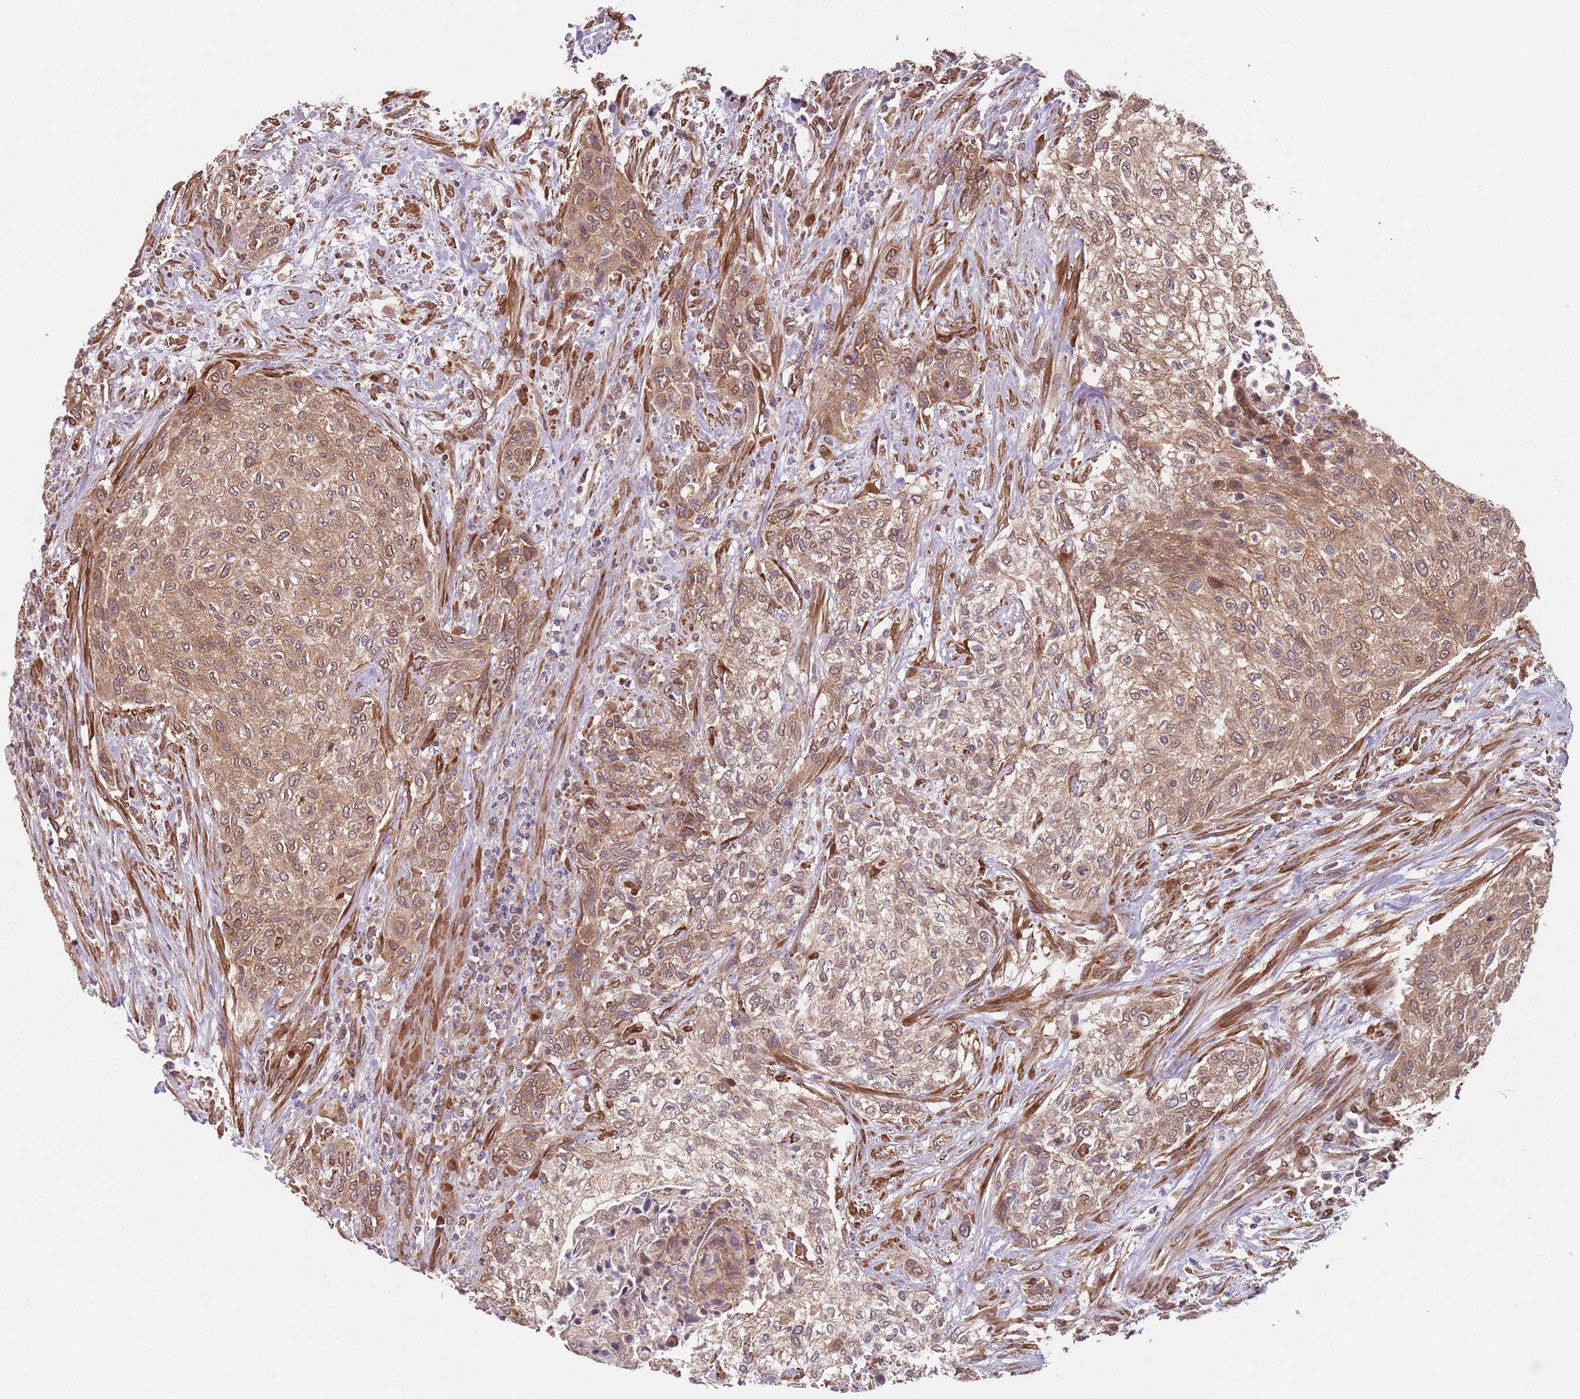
{"staining": {"intensity": "moderate", "quantity": ">75%", "location": "cytoplasmic/membranous"}, "tissue": "urothelial cancer", "cell_type": "Tumor cells", "image_type": "cancer", "snomed": [{"axis": "morphology", "description": "Normal tissue, NOS"}, {"axis": "morphology", "description": "Urothelial carcinoma, NOS"}, {"axis": "topography", "description": "Urinary bladder"}, {"axis": "topography", "description": "Peripheral nerve tissue"}], "caption": "Brown immunohistochemical staining in human urothelial cancer exhibits moderate cytoplasmic/membranous positivity in approximately >75% of tumor cells. (brown staining indicates protein expression, while blue staining denotes nuclei).", "gene": "NOTCH3", "patient": {"sex": "male", "age": 35}}